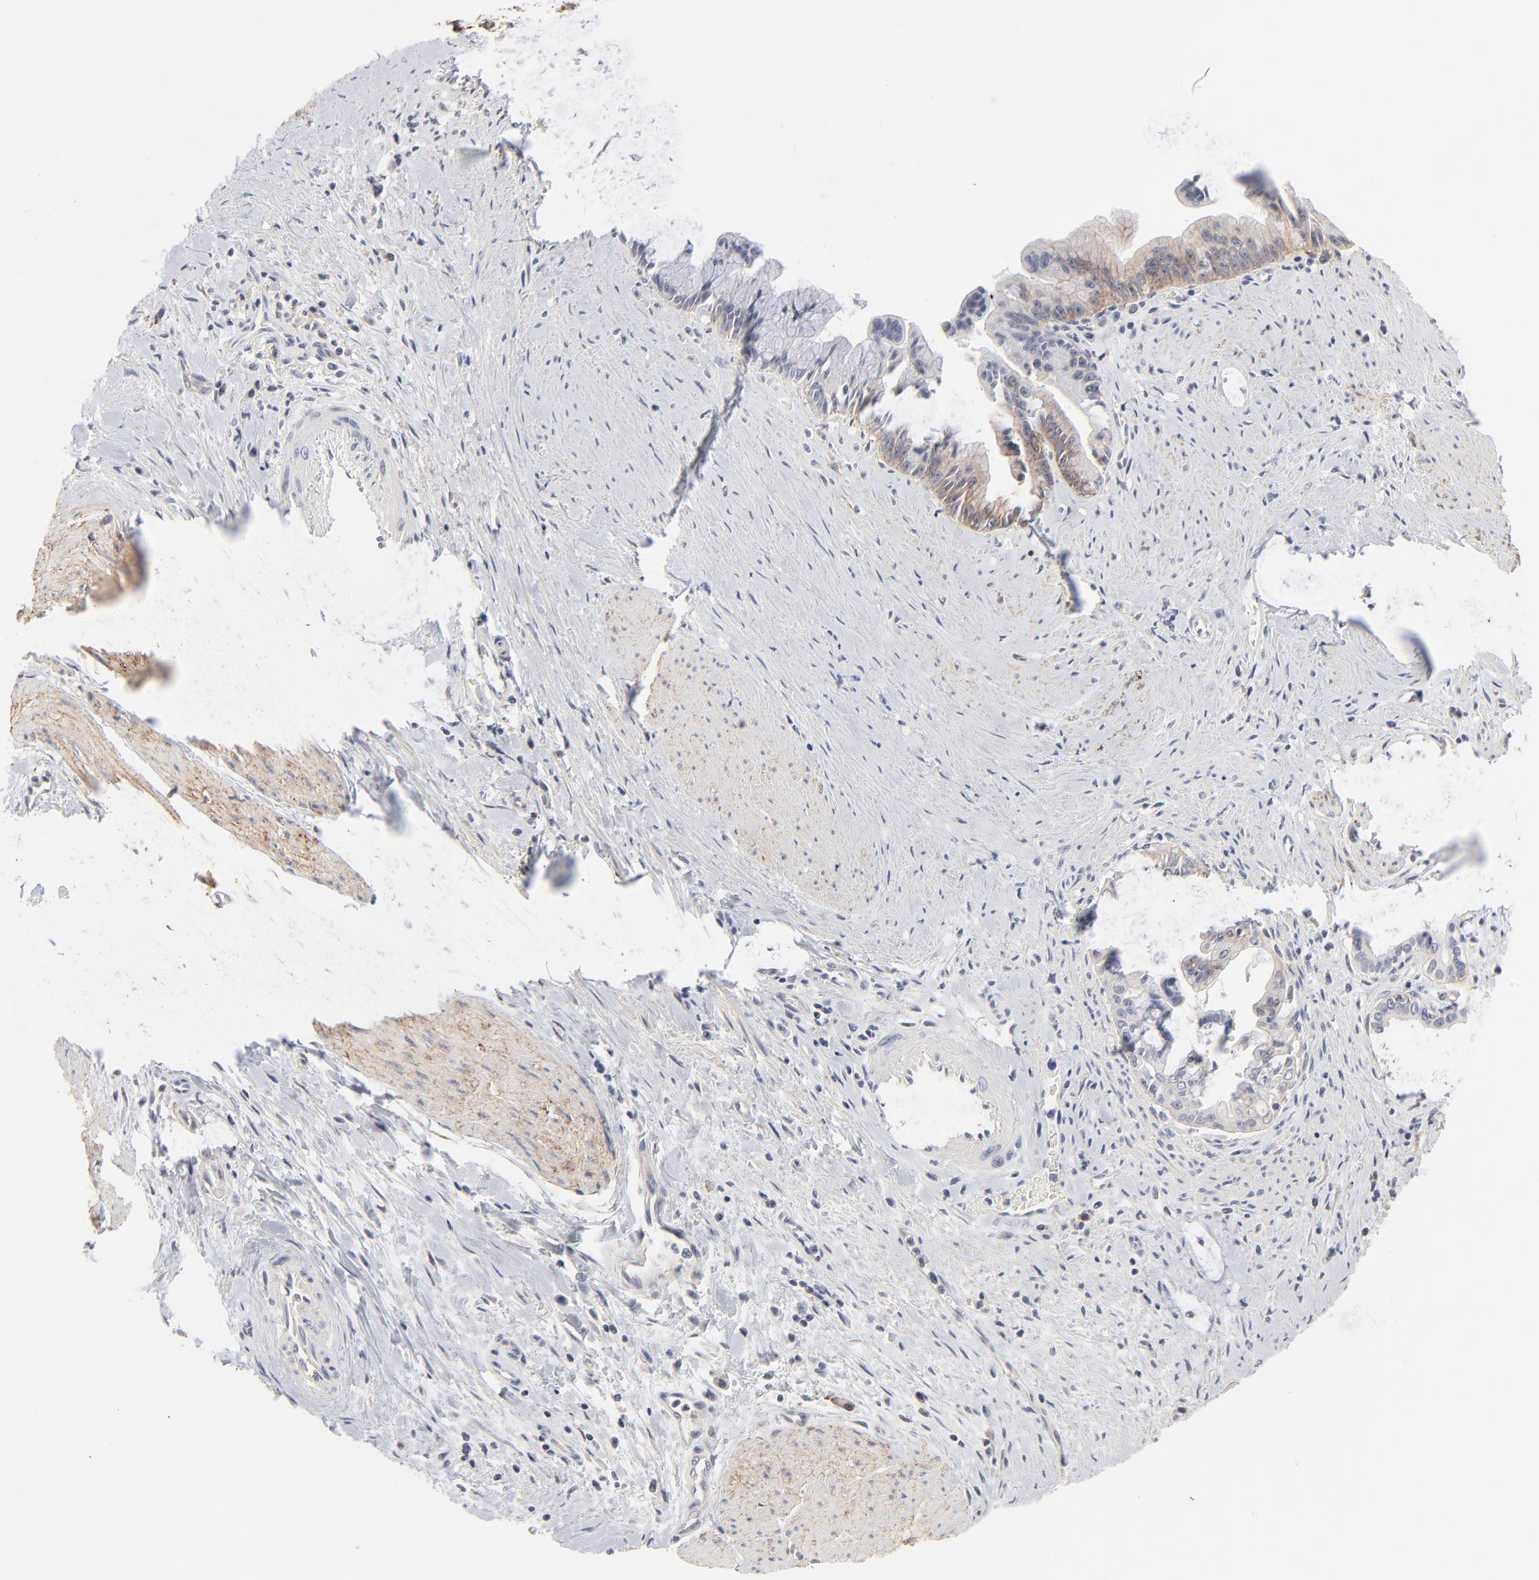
{"staining": {"intensity": "moderate", "quantity": "25%-75%", "location": "cytoplasmic/membranous"}, "tissue": "pancreatic cancer", "cell_type": "Tumor cells", "image_type": "cancer", "snomed": [{"axis": "morphology", "description": "Adenocarcinoma, NOS"}, {"axis": "topography", "description": "Pancreas"}], "caption": "Pancreatic cancer (adenocarcinoma) was stained to show a protein in brown. There is medium levels of moderate cytoplasmic/membranous expression in about 25%-75% of tumor cells.", "gene": "SLC16A1", "patient": {"sex": "male", "age": 59}}